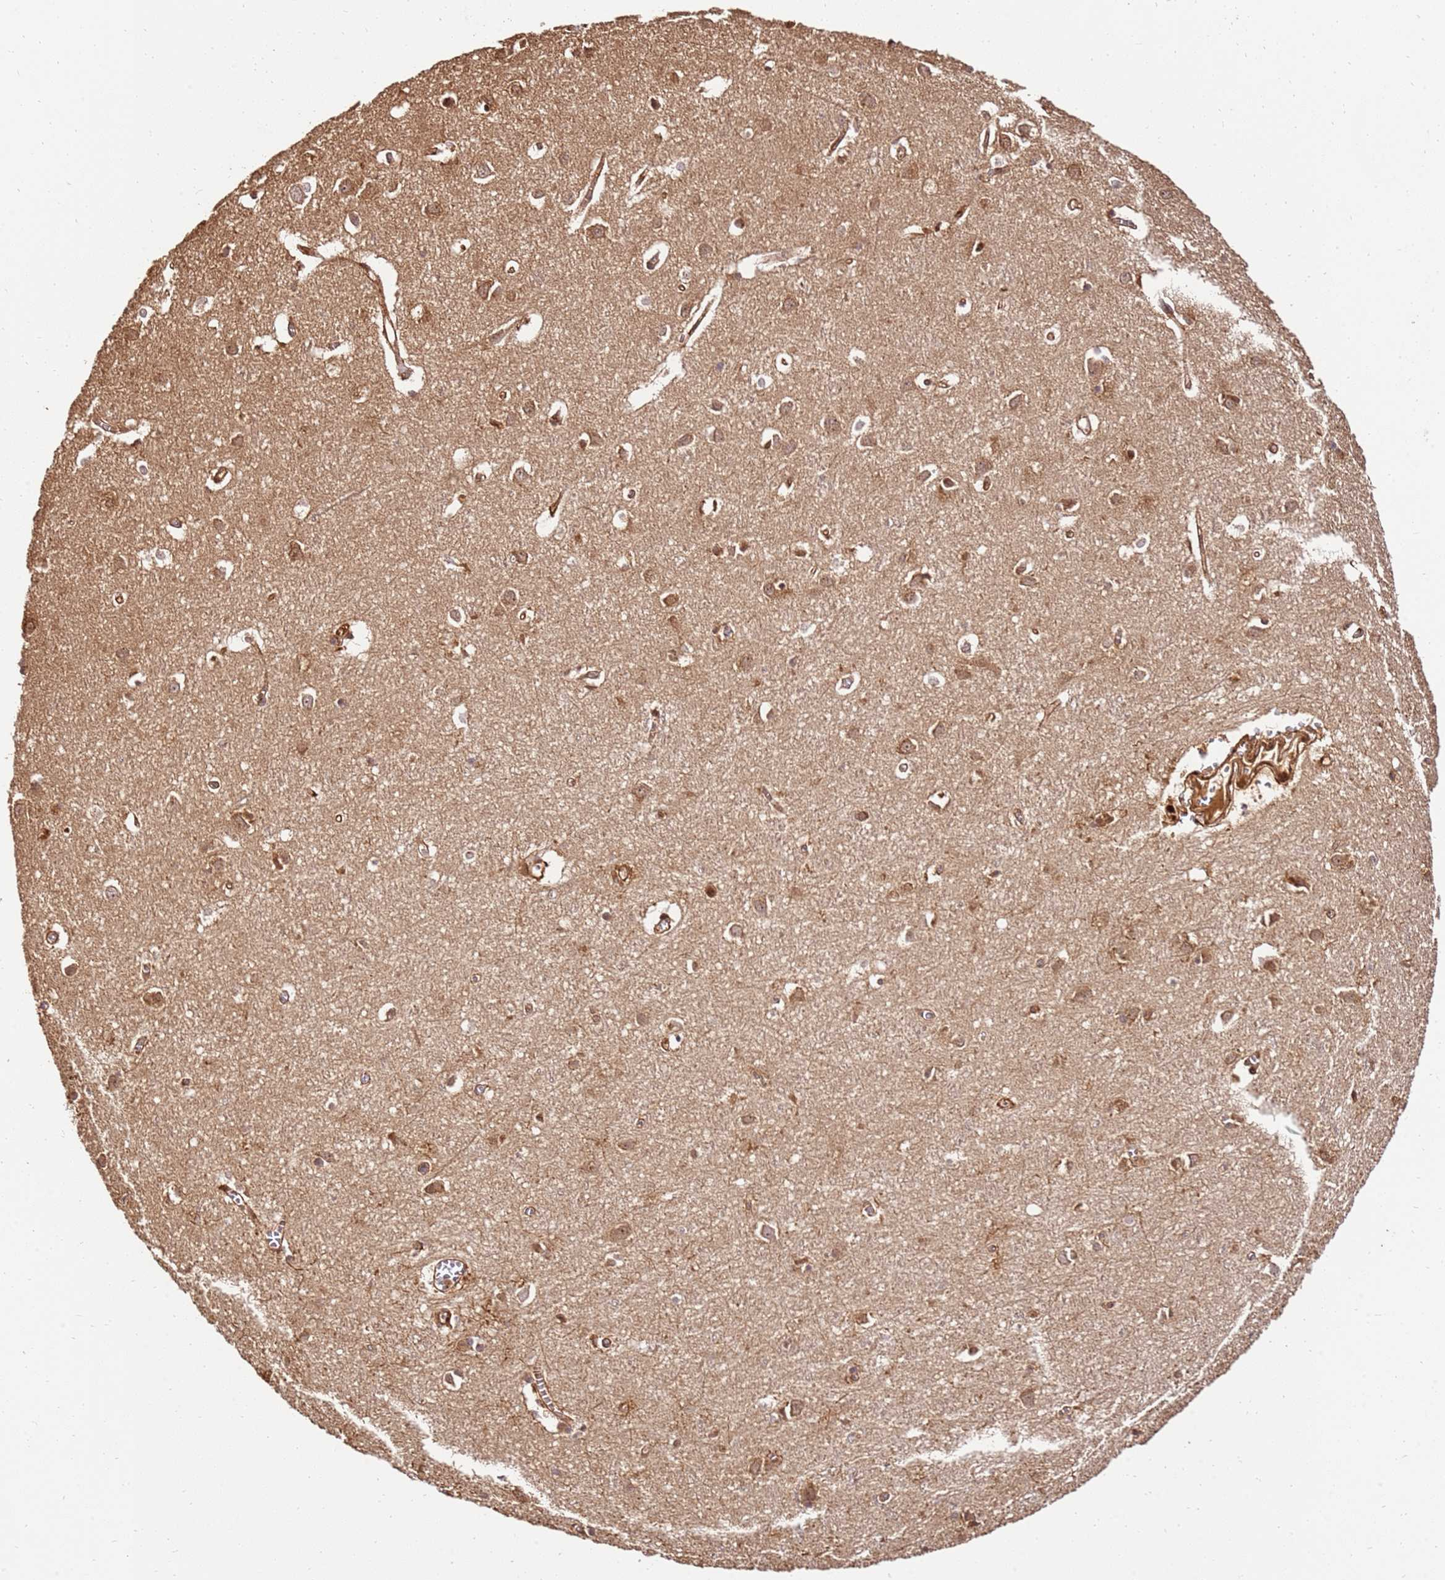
{"staining": {"intensity": "moderate", "quantity": ">75%", "location": "cytoplasmic/membranous"}, "tissue": "cerebral cortex", "cell_type": "Endothelial cells", "image_type": "normal", "snomed": [{"axis": "morphology", "description": "Normal tissue, NOS"}, {"axis": "topography", "description": "Cerebral cortex"}], "caption": "Immunohistochemistry of unremarkable cerebral cortex shows medium levels of moderate cytoplasmic/membranous expression in about >75% of endothelial cells. The staining is performed using DAB (3,3'-diaminobenzidine) brown chromogen to label protein expression. The nuclei are counter-stained blue using hematoxylin.", "gene": "KATNAL2", "patient": {"sex": "female", "age": 64}}